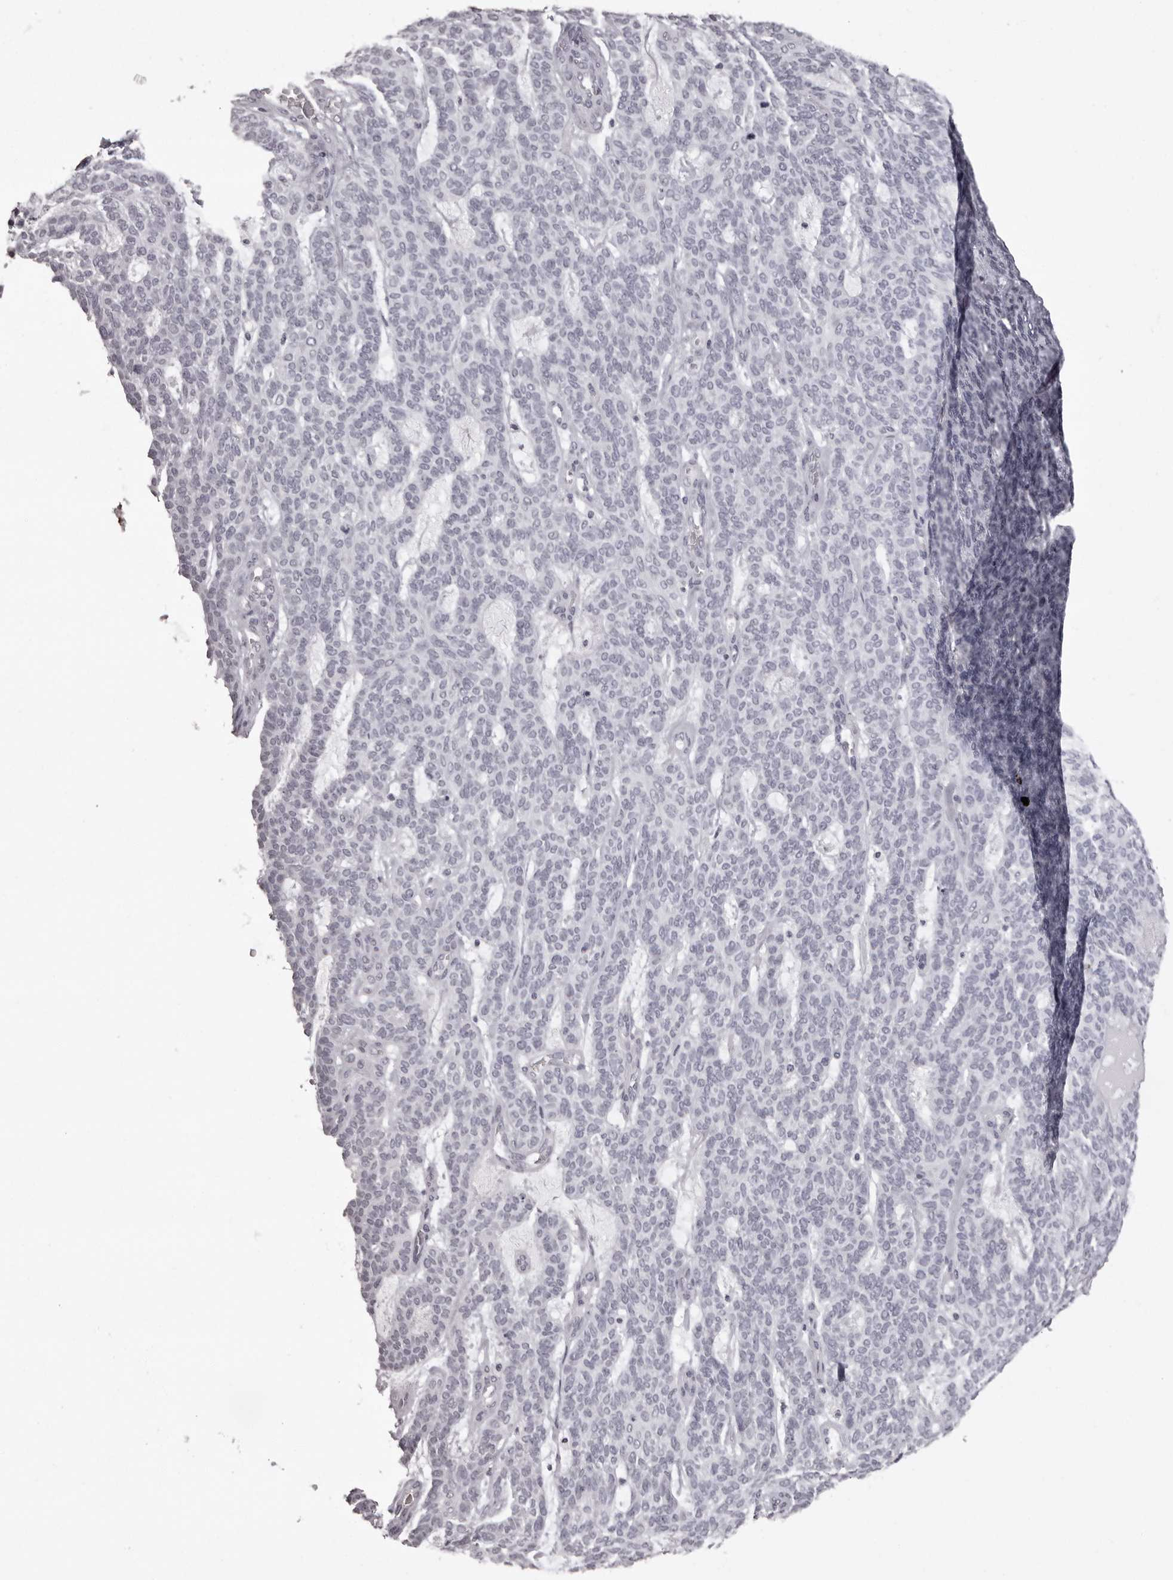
{"staining": {"intensity": "negative", "quantity": "none", "location": "none"}, "tissue": "skin cancer", "cell_type": "Tumor cells", "image_type": "cancer", "snomed": [{"axis": "morphology", "description": "Squamous cell carcinoma, NOS"}, {"axis": "topography", "description": "Skin"}], "caption": "Squamous cell carcinoma (skin) was stained to show a protein in brown. There is no significant positivity in tumor cells. (DAB (3,3'-diaminobenzidine) IHC, high magnification).", "gene": "C8orf74", "patient": {"sex": "female", "age": 90}}